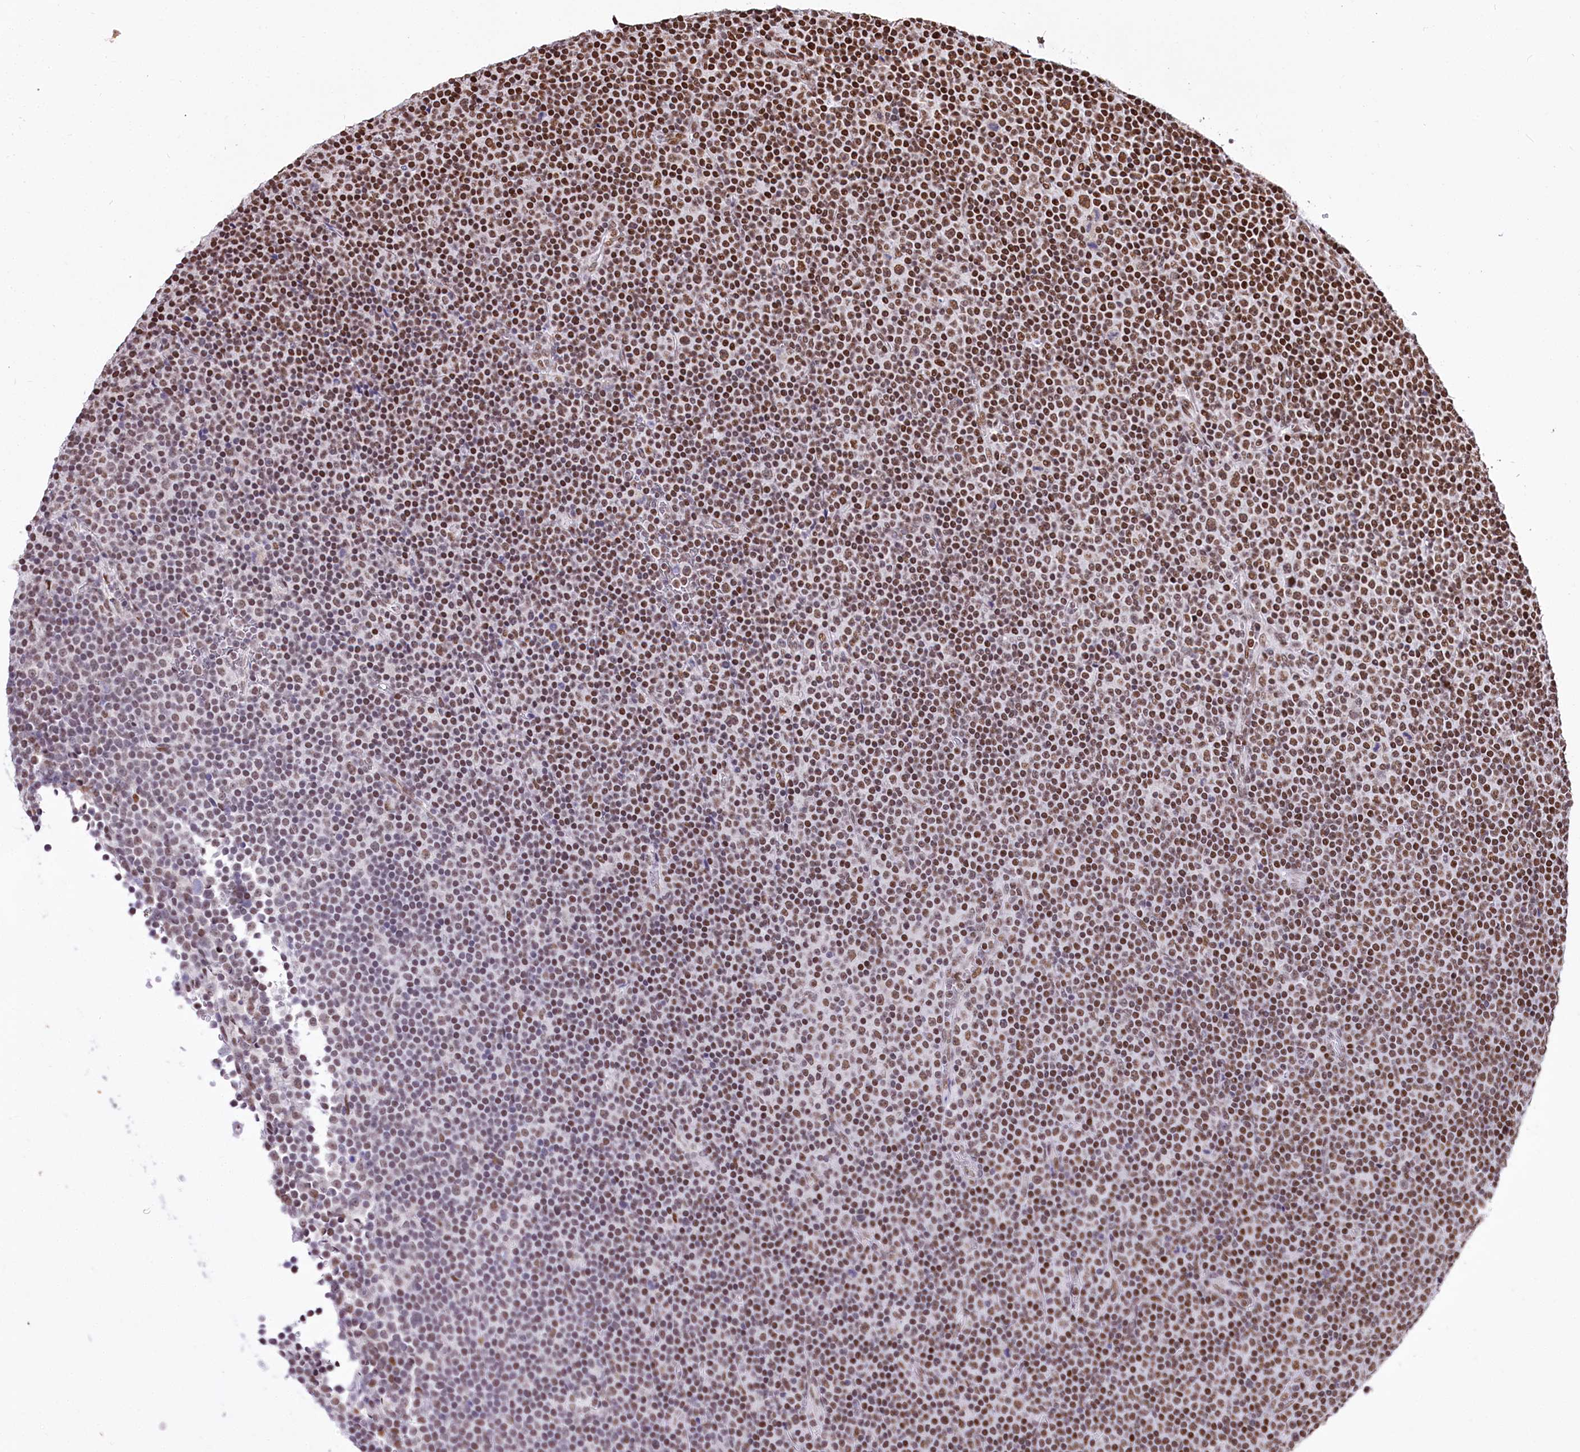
{"staining": {"intensity": "moderate", "quantity": ">75%", "location": "nuclear"}, "tissue": "lymphoma", "cell_type": "Tumor cells", "image_type": "cancer", "snomed": [{"axis": "morphology", "description": "Malignant lymphoma, non-Hodgkin's type, Low grade"}, {"axis": "topography", "description": "Lymph node"}], "caption": "Immunohistochemical staining of human lymphoma displays medium levels of moderate nuclear protein positivity in about >75% of tumor cells. (brown staining indicates protein expression, while blue staining denotes nuclei).", "gene": "POU4F3", "patient": {"sex": "female", "age": 67}}